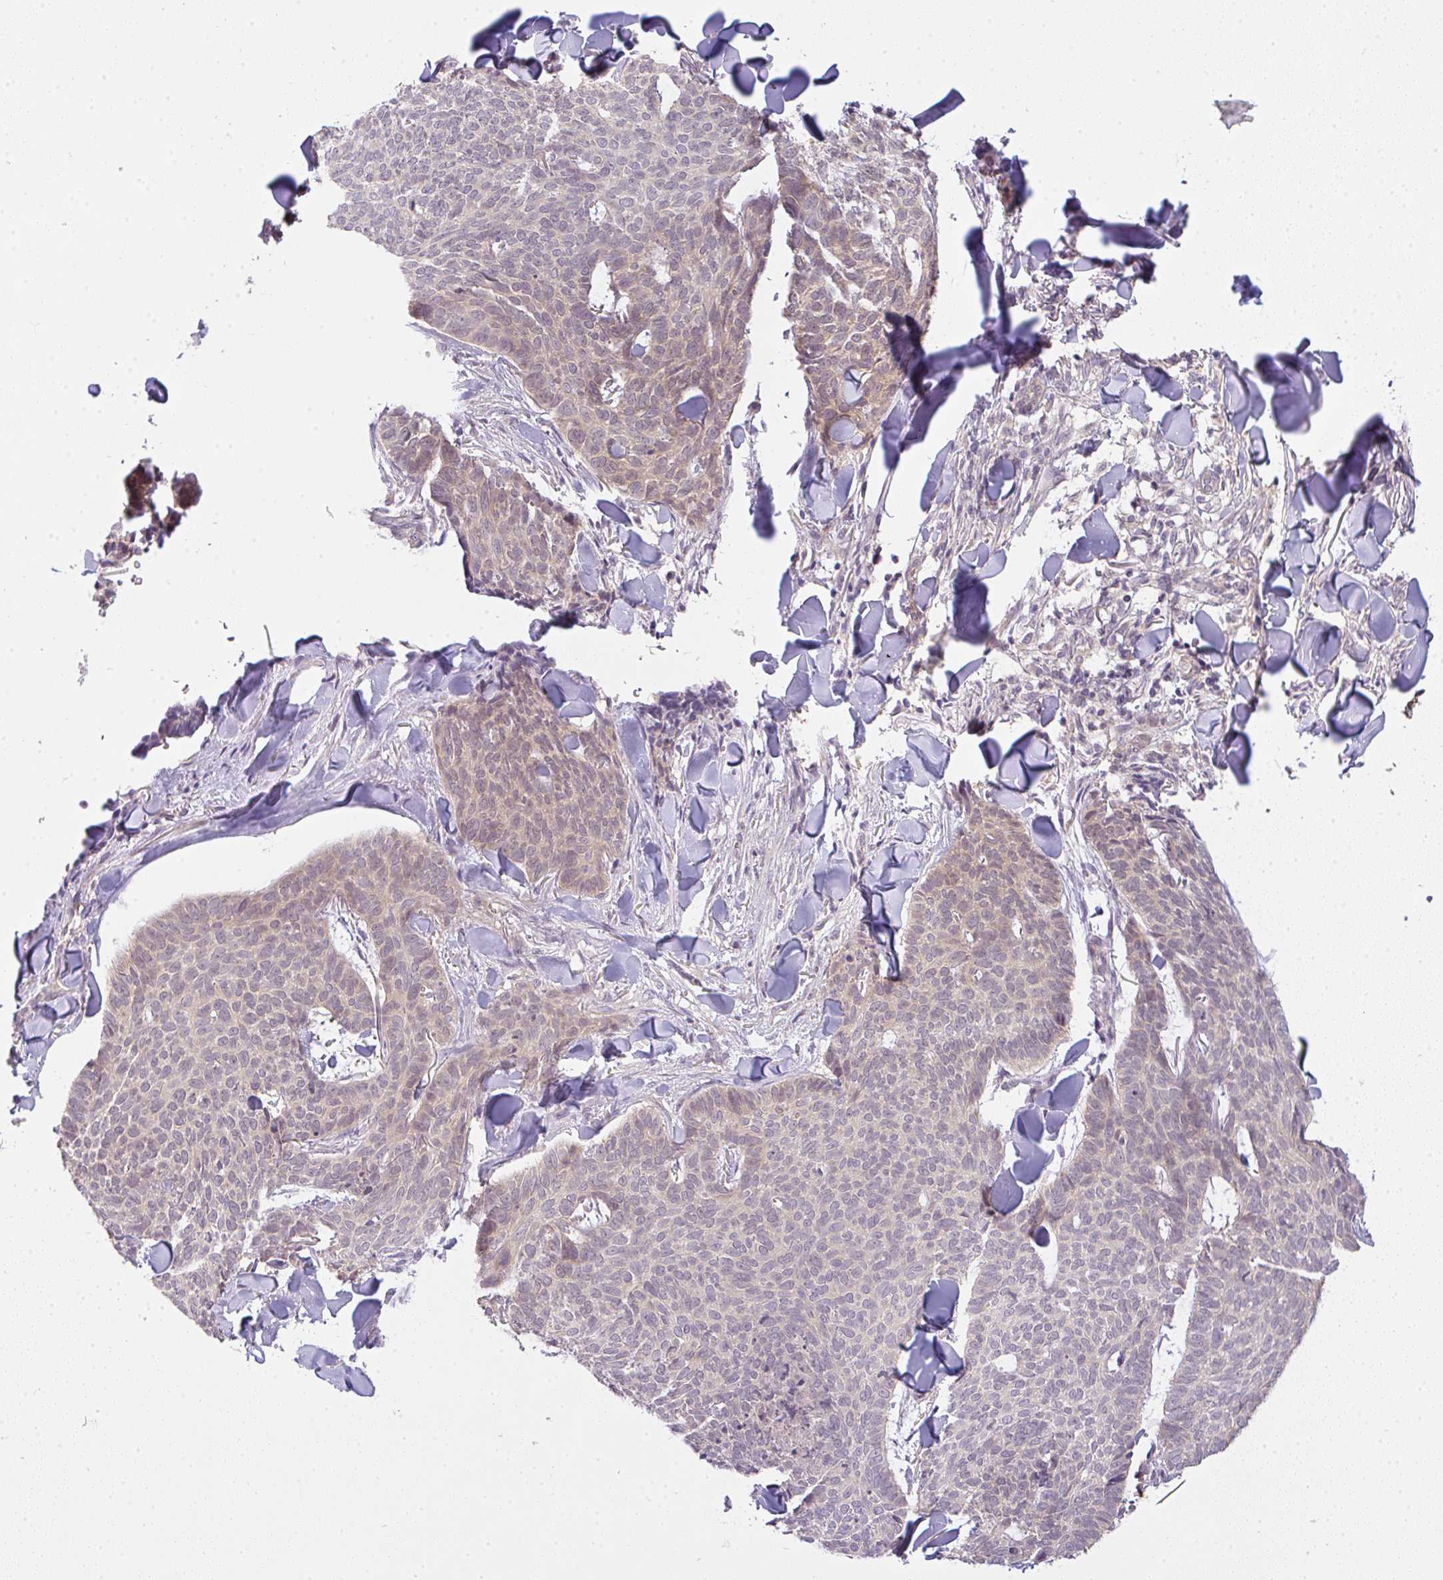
{"staining": {"intensity": "negative", "quantity": "none", "location": "none"}, "tissue": "skin cancer", "cell_type": "Tumor cells", "image_type": "cancer", "snomed": [{"axis": "morphology", "description": "Normal tissue, NOS"}, {"axis": "morphology", "description": "Basal cell carcinoma"}, {"axis": "topography", "description": "Skin"}], "caption": "A micrograph of human basal cell carcinoma (skin) is negative for staining in tumor cells. (DAB IHC, high magnification).", "gene": "CSE1L", "patient": {"sex": "male", "age": 50}}